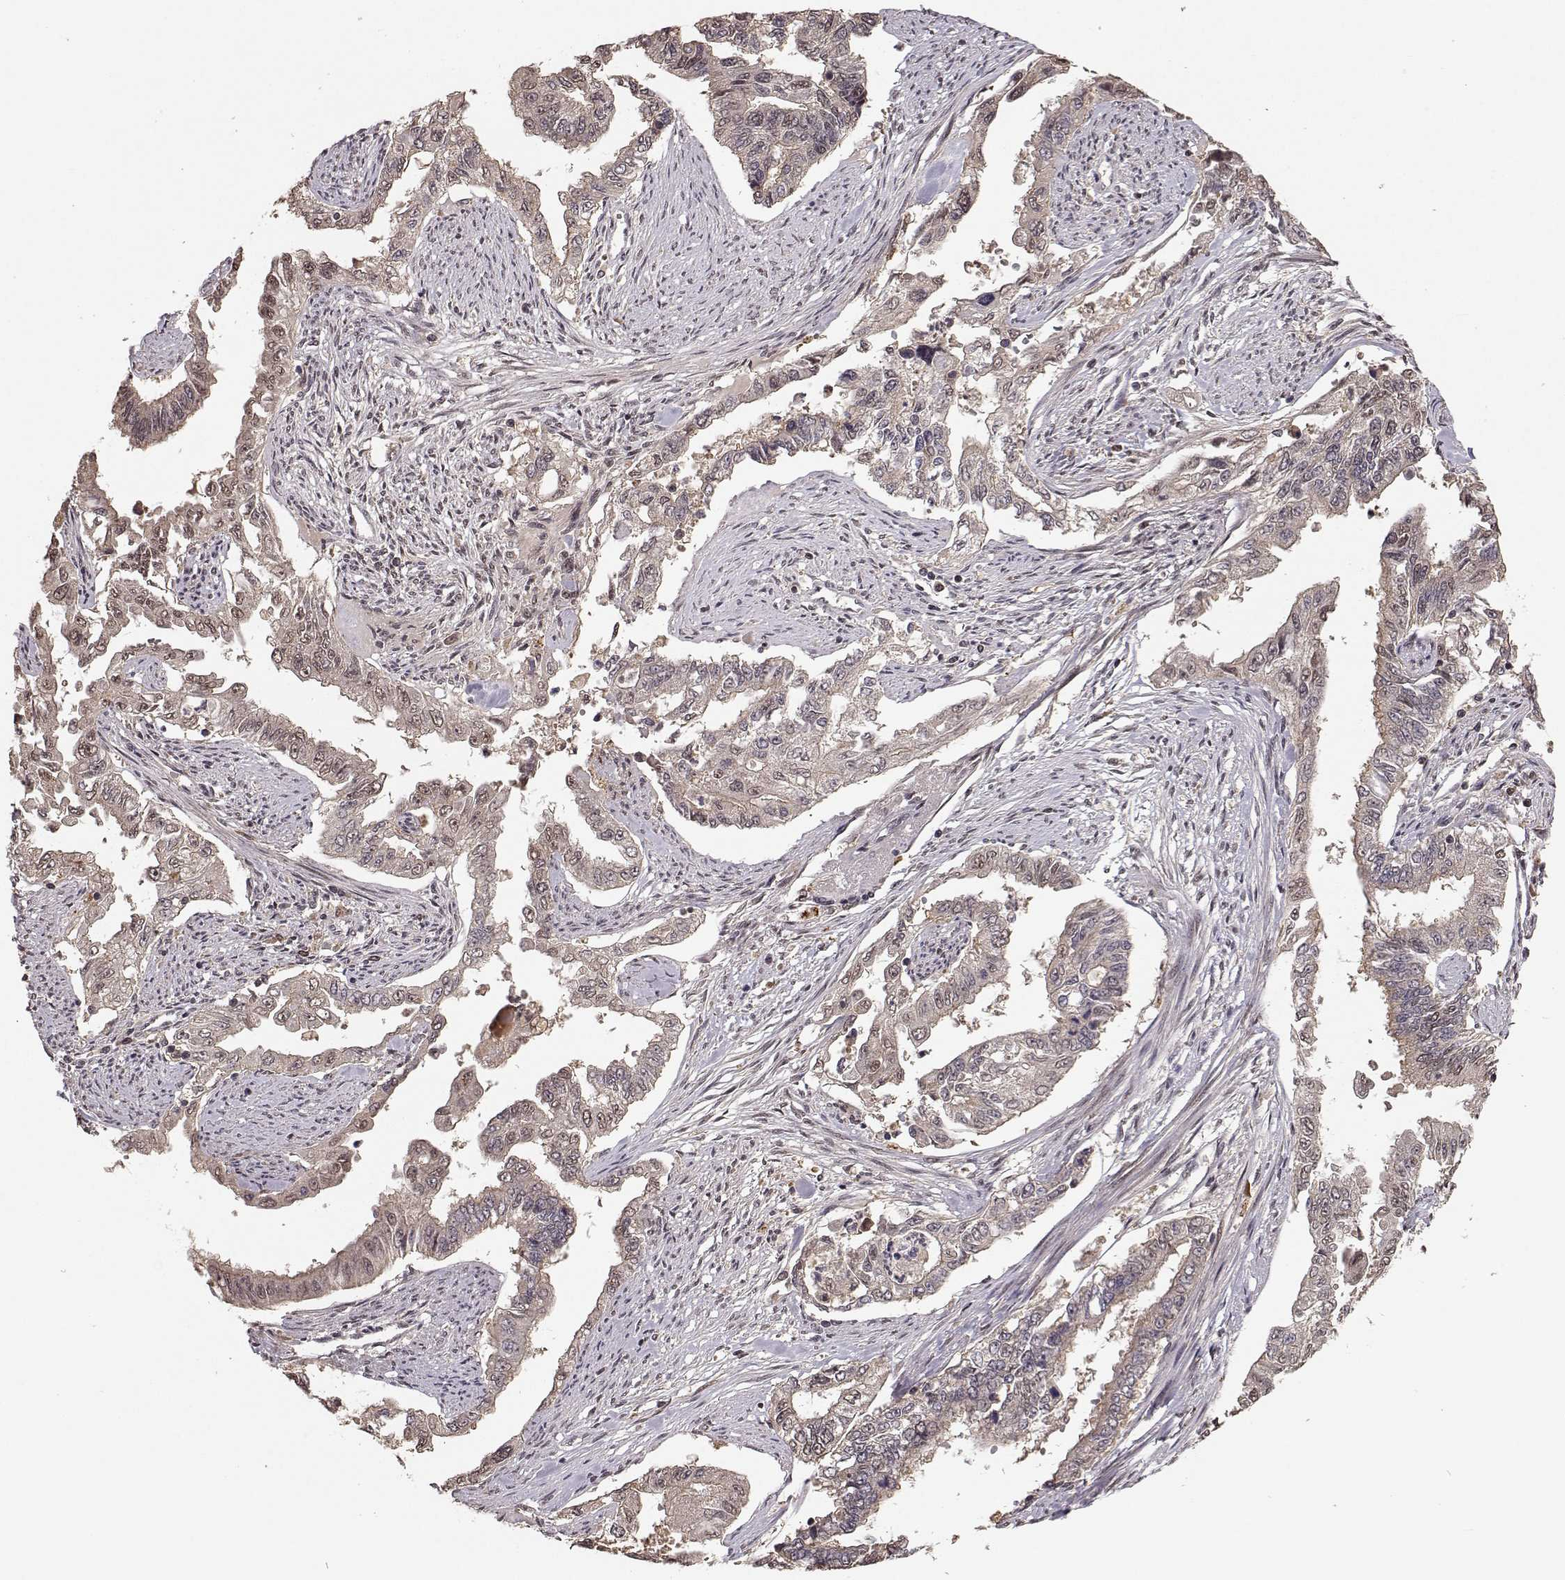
{"staining": {"intensity": "weak", "quantity": "25%-75%", "location": "cytoplasmic/membranous"}, "tissue": "endometrial cancer", "cell_type": "Tumor cells", "image_type": "cancer", "snomed": [{"axis": "morphology", "description": "Adenocarcinoma, NOS"}, {"axis": "topography", "description": "Uterus"}], "caption": "IHC of endometrial adenocarcinoma exhibits low levels of weak cytoplasmic/membranous staining in approximately 25%-75% of tumor cells. (brown staining indicates protein expression, while blue staining denotes nuclei).", "gene": "PLEKHG3", "patient": {"sex": "female", "age": 59}}